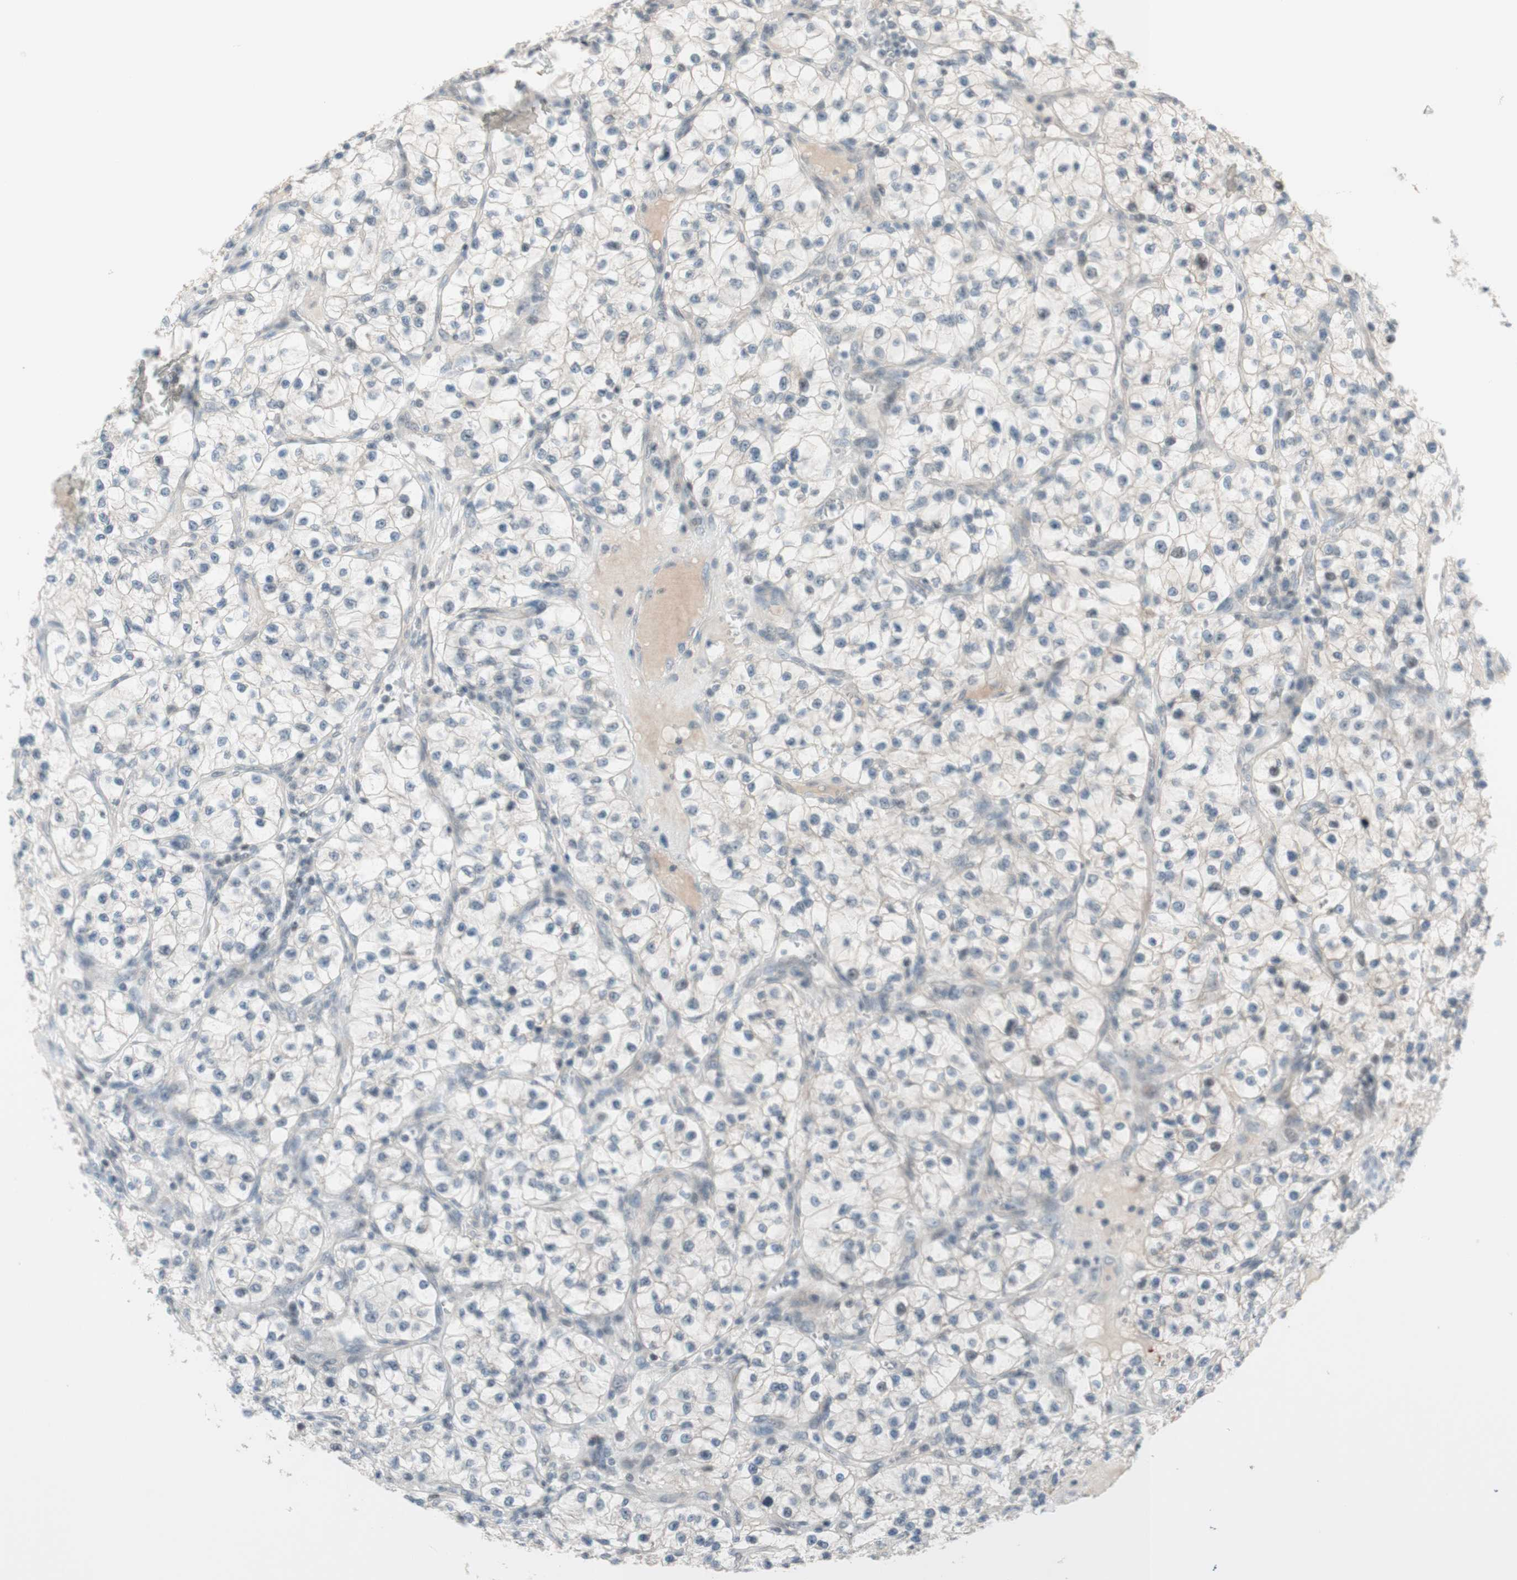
{"staining": {"intensity": "negative", "quantity": "none", "location": "none"}, "tissue": "renal cancer", "cell_type": "Tumor cells", "image_type": "cancer", "snomed": [{"axis": "morphology", "description": "Adenocarcinoma, NOS"}, {"axis": "topography", "description": "Kidney"}], "caption": "An immunohistochemistry image of renal adenocarcinoma is shown. There is no staining in tumor cells of renal adenocarcinoma.", "gene": "JPH1", "patient": {"sex": "female", "age": 57}}